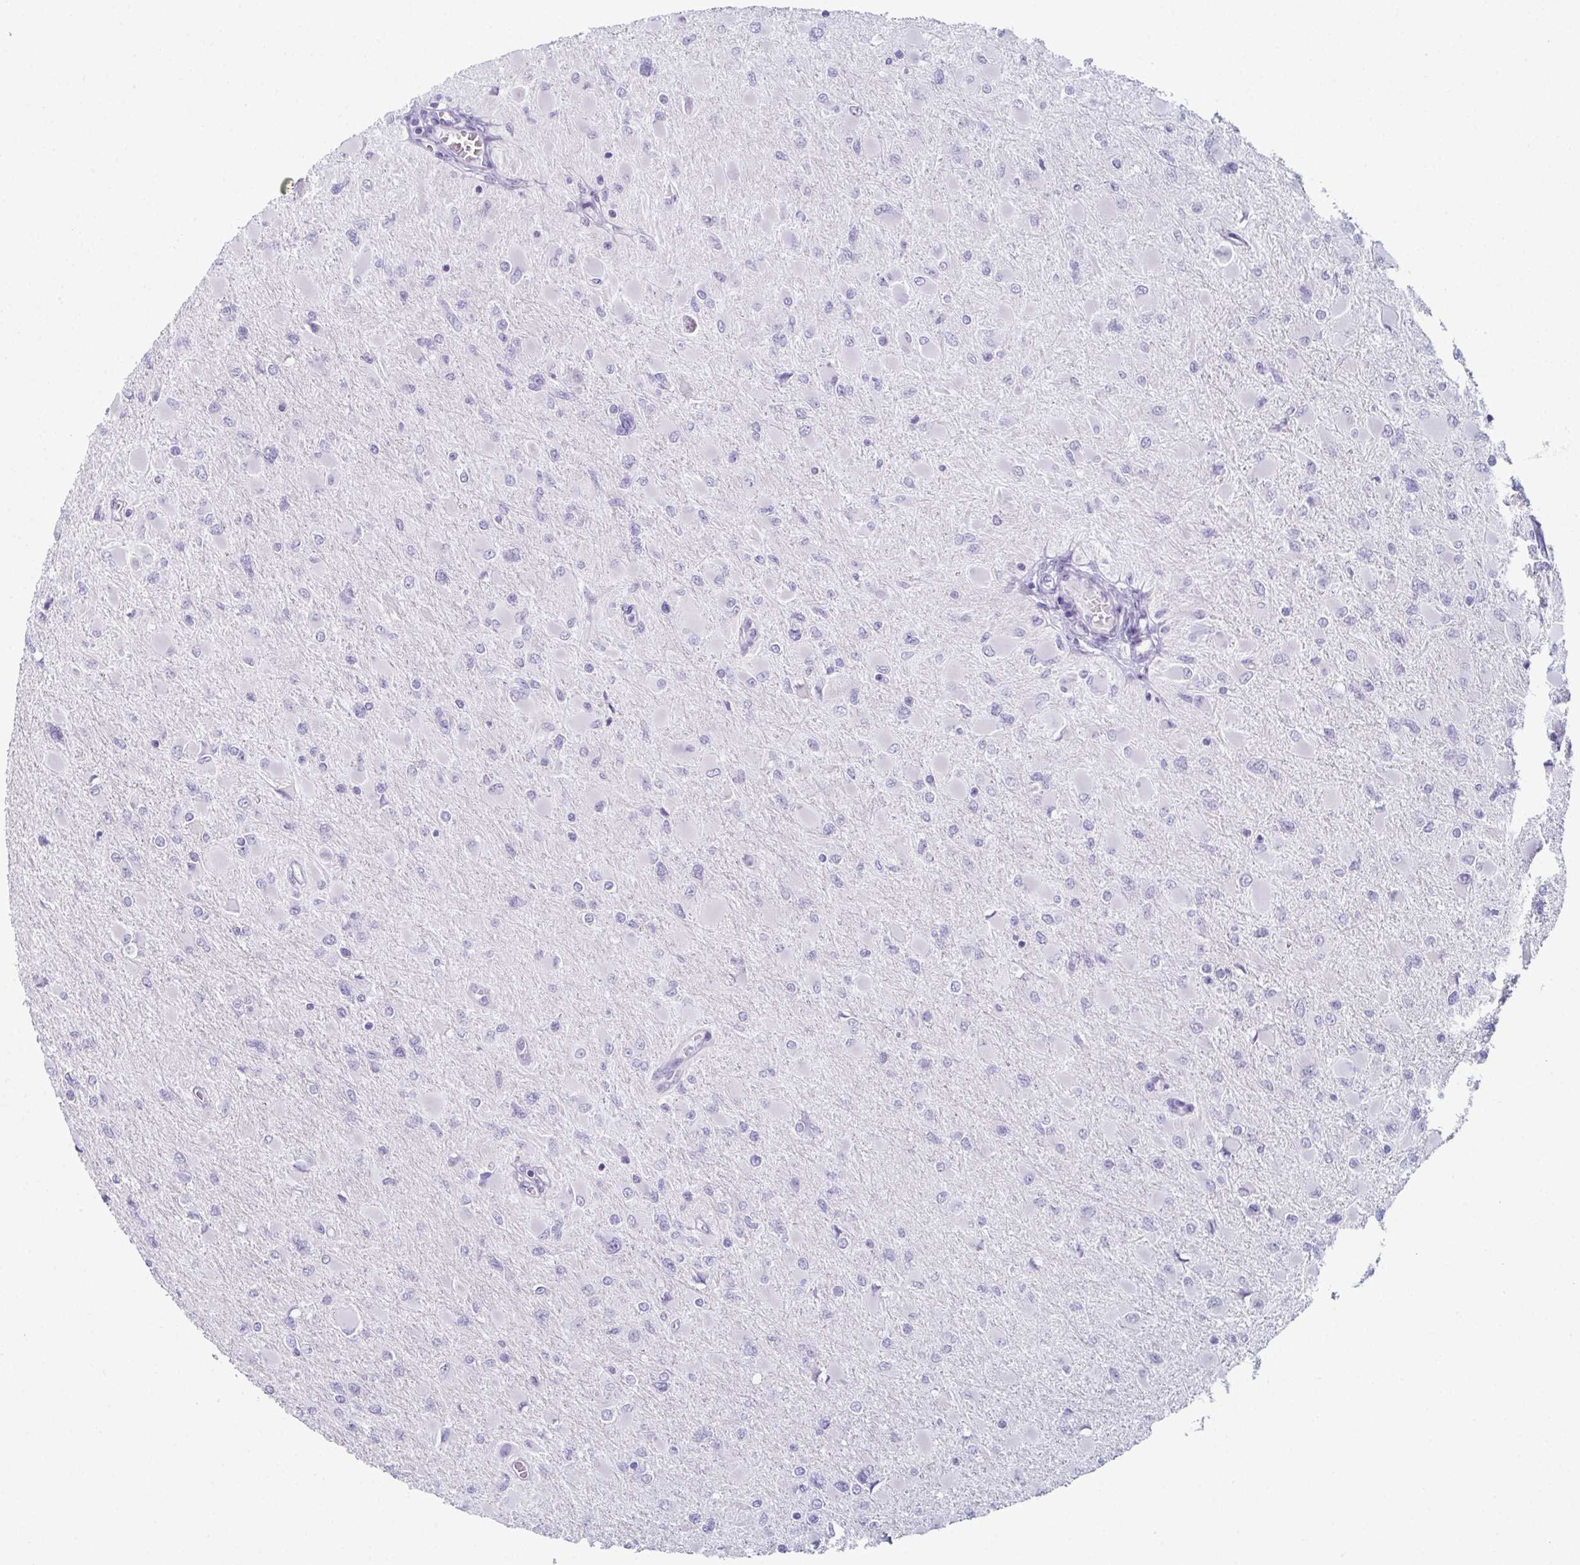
{"staining": {"intensity": "negative", "quantity": "none", "location": "none"}, "tissue": "glioma", "cell_type": "Tumor cells", "image_type": "cancer", "snomed": [{"axis": "morphology", "description": "Glioma, malignant, High grade"}, {"axis": "topography", "description": "Cerebral cortex"}], "caption": "An immunohistochemistry photomicrograph of malignant glioma (high-grade) is shown. There is no staining in tumor cells of malignant glioma (high-grade).", "gene": "ENKUR", "patient": {"sex": "female", "age": 36}}